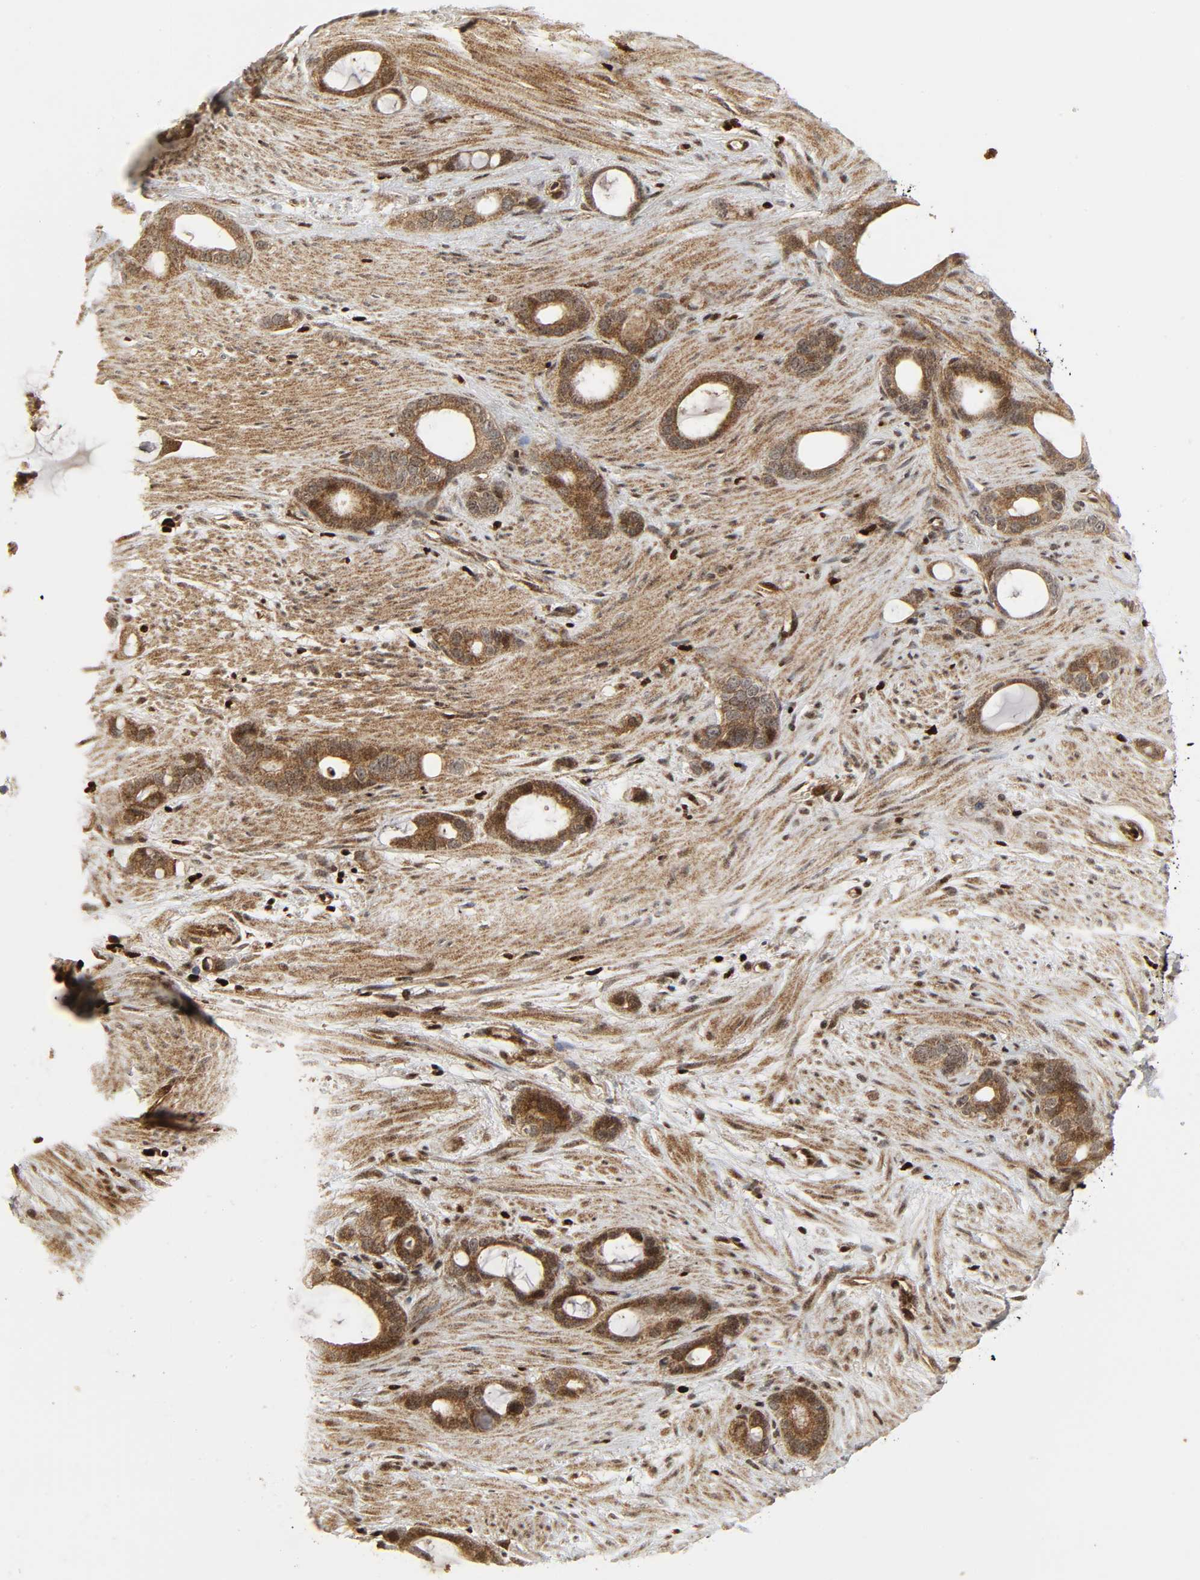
{"staining": {"intensity": "strong", "quantity": ">75%", "location": "cytoplasmic/membranous"}, "tissue": "stomach cancer", "cell_type": "Tumor cells", "image_type": "cancer", "snomed": [{"axis": "morphology", "description": "Adenocarcinoma, NOS"}, {"axis": "topography", "description": "Stomach"}], "caption": "Stomach cancer (adenocarcinoma) was stained to show a protein in brown. There is high levels of strong cytoplasmic/membranous positivity in approximately >75% of tumor cells.", "gene": "CHUK", "patient": {"sex": "female", "age": 75}}